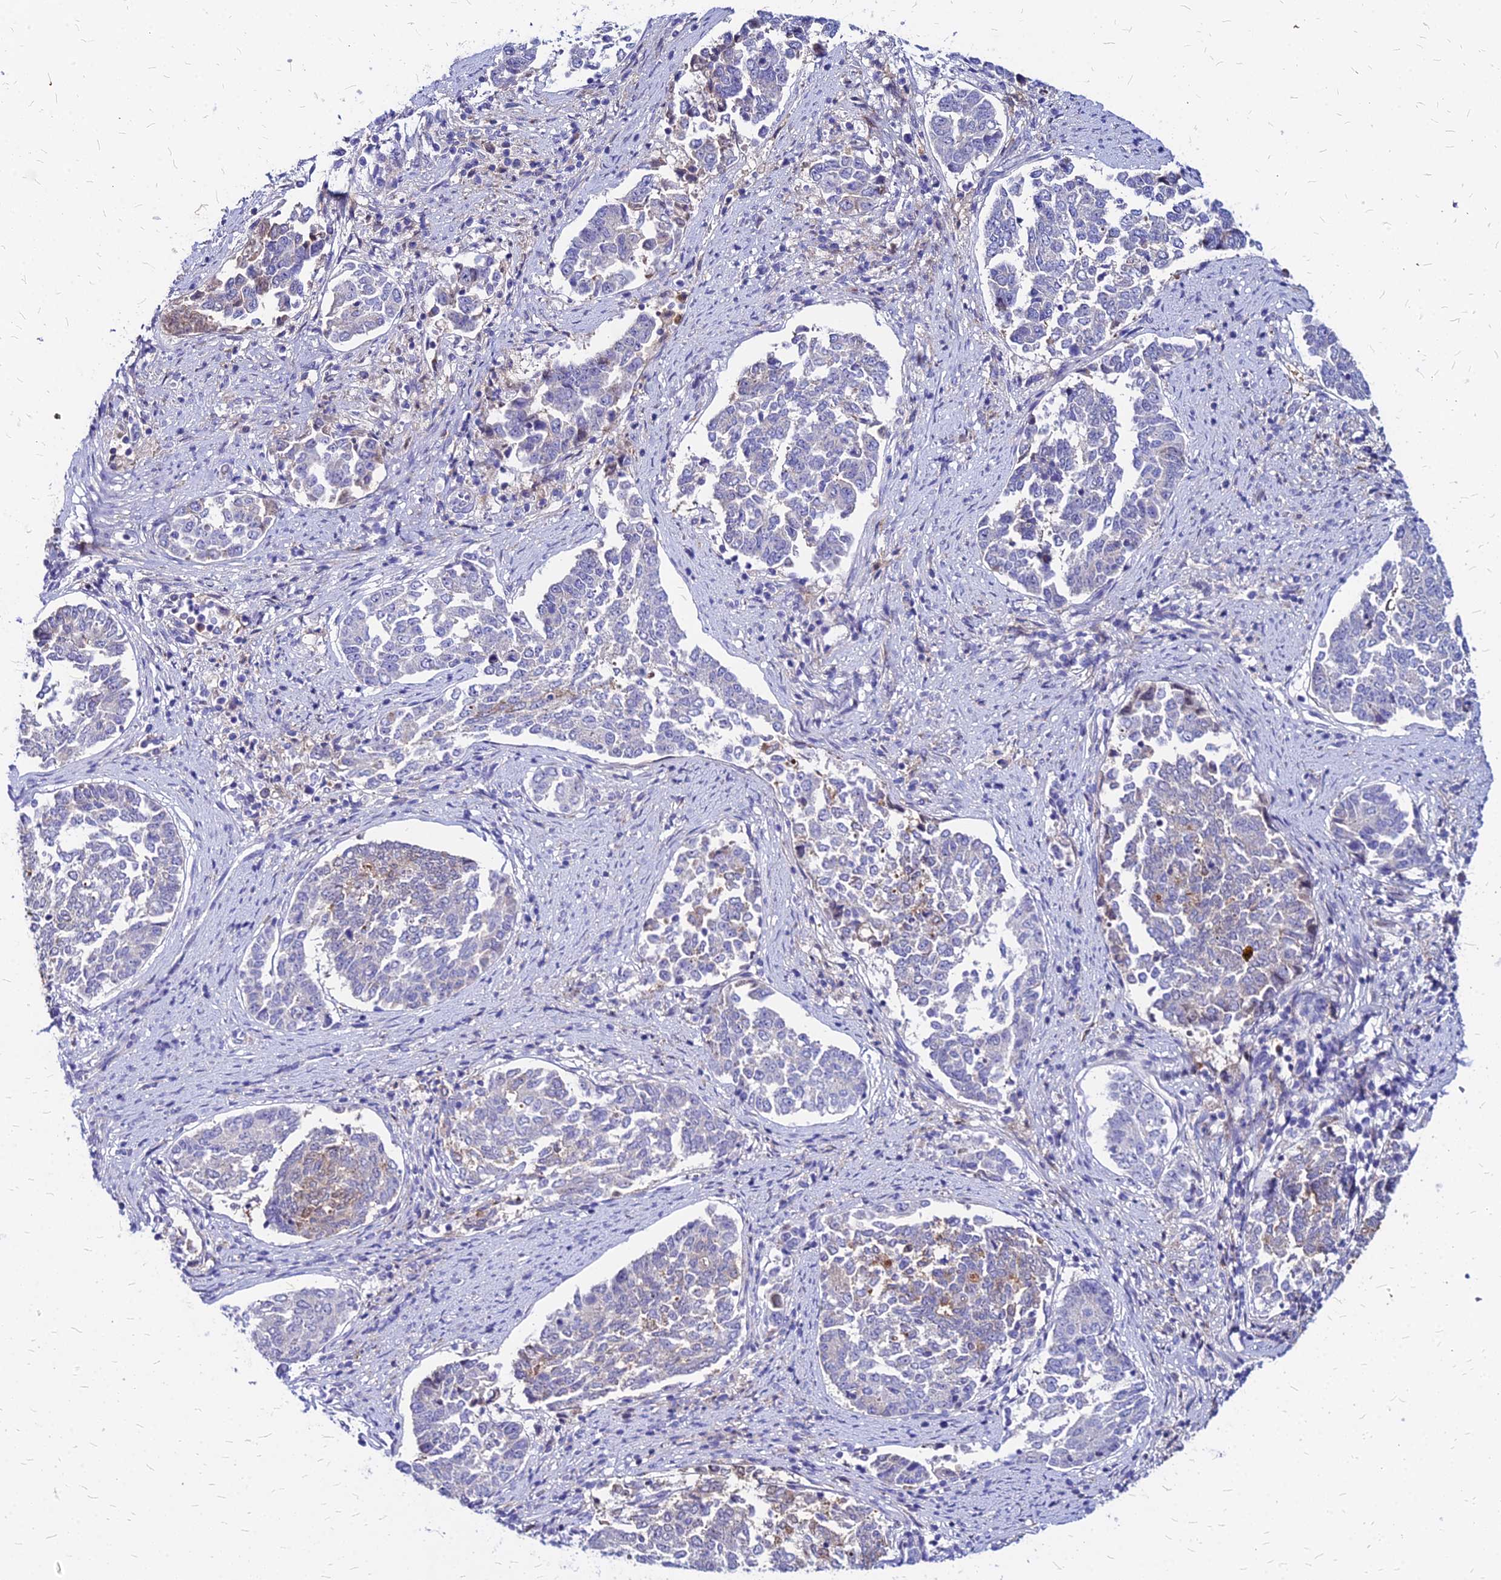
{"staining": {"intensity": "negative", "quantity": "none", "location": "none"}, "tissue": "endometrial cancer", "cell_type": "Tumor cells", "image_type": "cancer", "snomed": [{"axis": "morphology", "description": "Adenocarcinoma, NOS"}, {"axis": "topography", "description": "Endometrium"}], "caption": "Immunohistochemical staining of human endometrial cancer exhibits no significant positivity in tumor cells.", "gene": "ACSM6", "patient": {"sex": "female", "age": 80}}